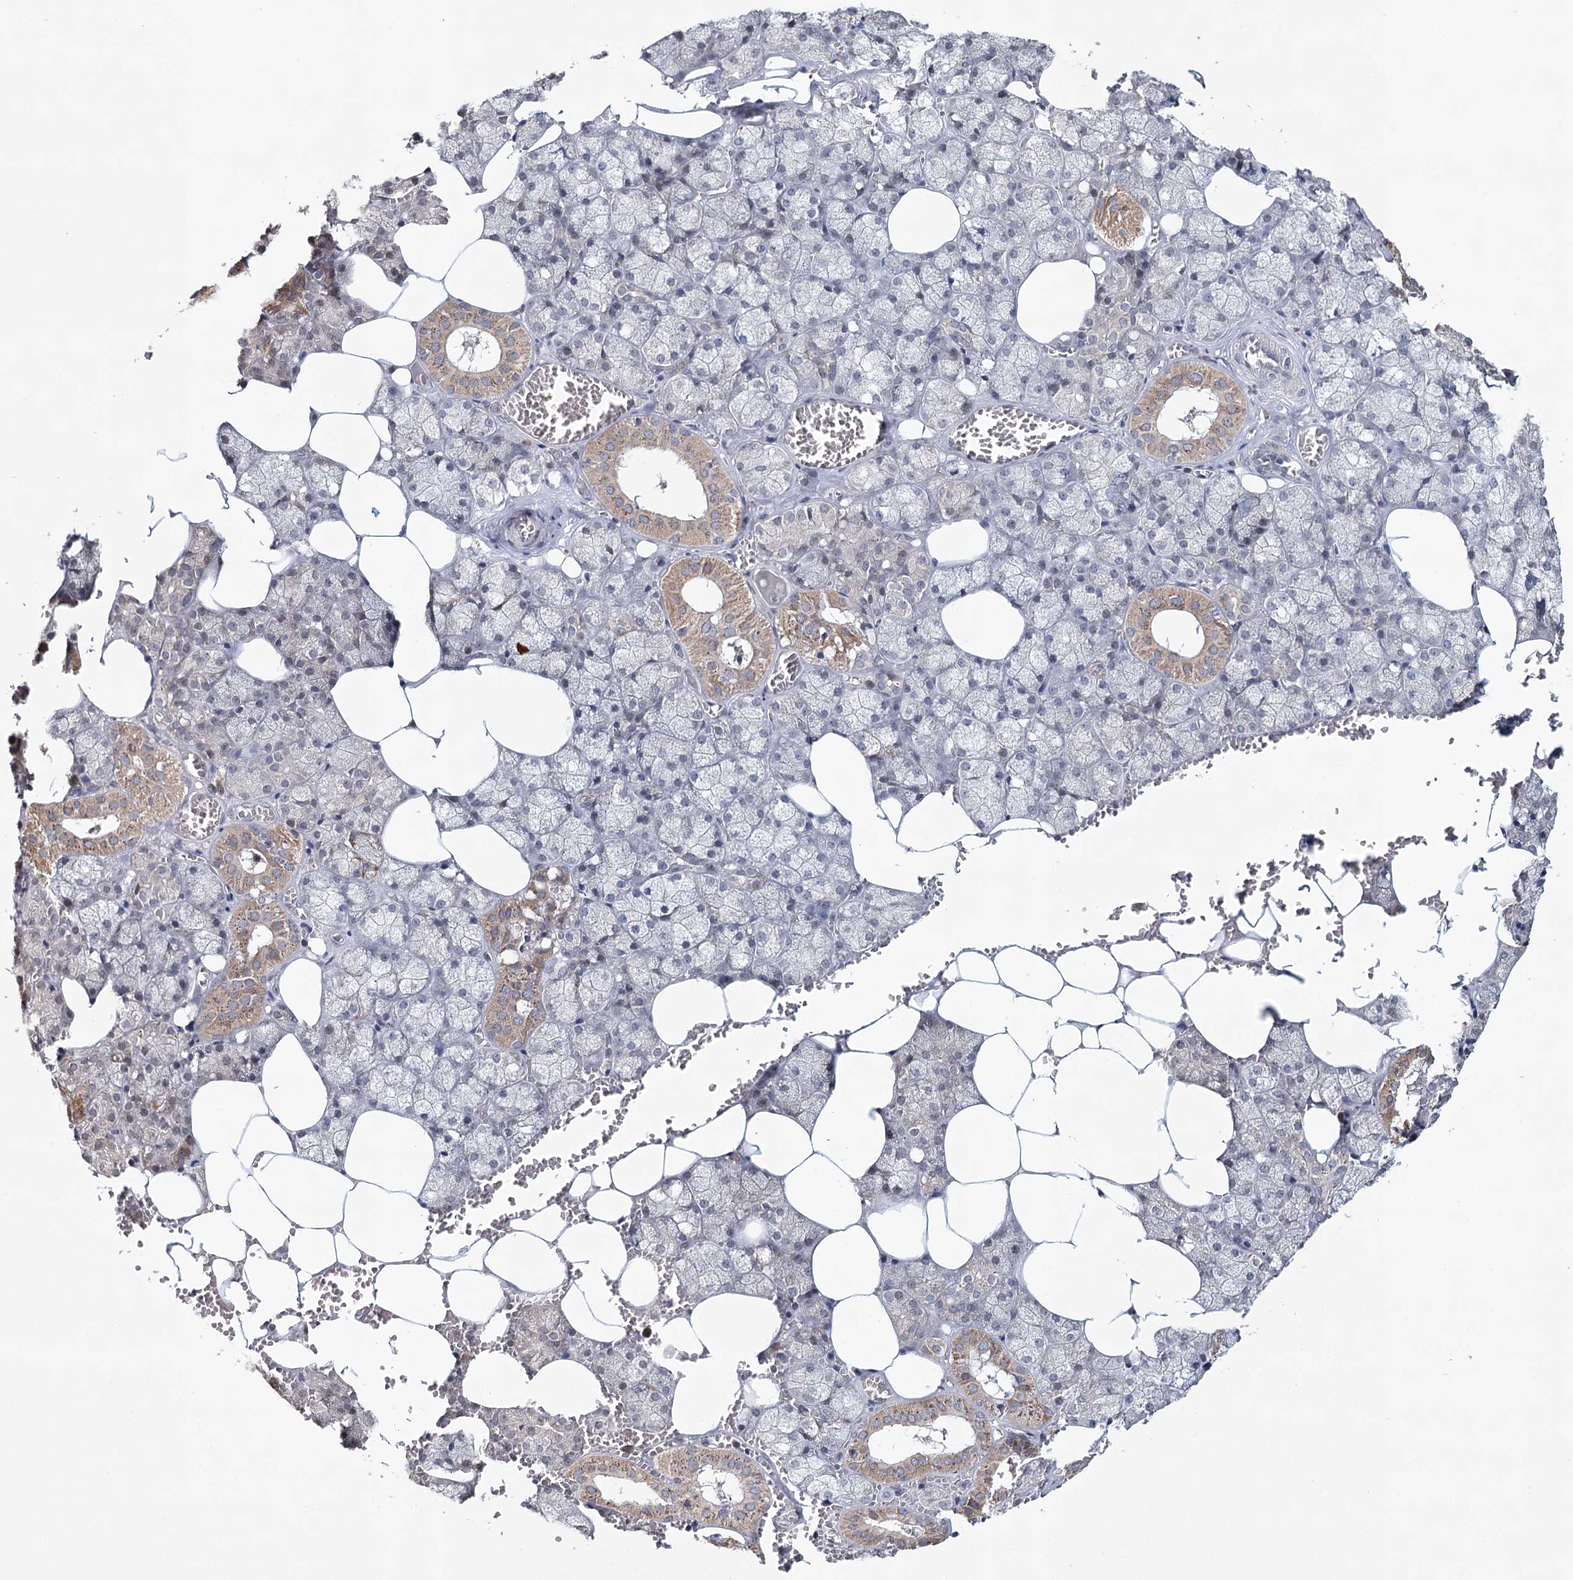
{"staining": {"intensity": "moderate", "quantity": "<25%", "location": "cytoplasmic/membranous"}, "tissue": "salivary gland", "cell_type": "Glandular cells", "image_type": "normal", "snomed": [{"axis": "morphology", "description": "Normal tissue, NOS"}, {"axis": "topography", "description": "Salivary gland"}], "caption": "High-magnification brightfield microscopy of unremarkable salivary gland stained with DAB (3,3'-diaminobenzidine) (brown) and counterstained with hematoxylin (blue). glandular cells exhibit moderate cytoplasmic/membranous staining is present in about<25% of cells.", "gene": "ICOS", "patient": {"sex": "male", "age": 62}}